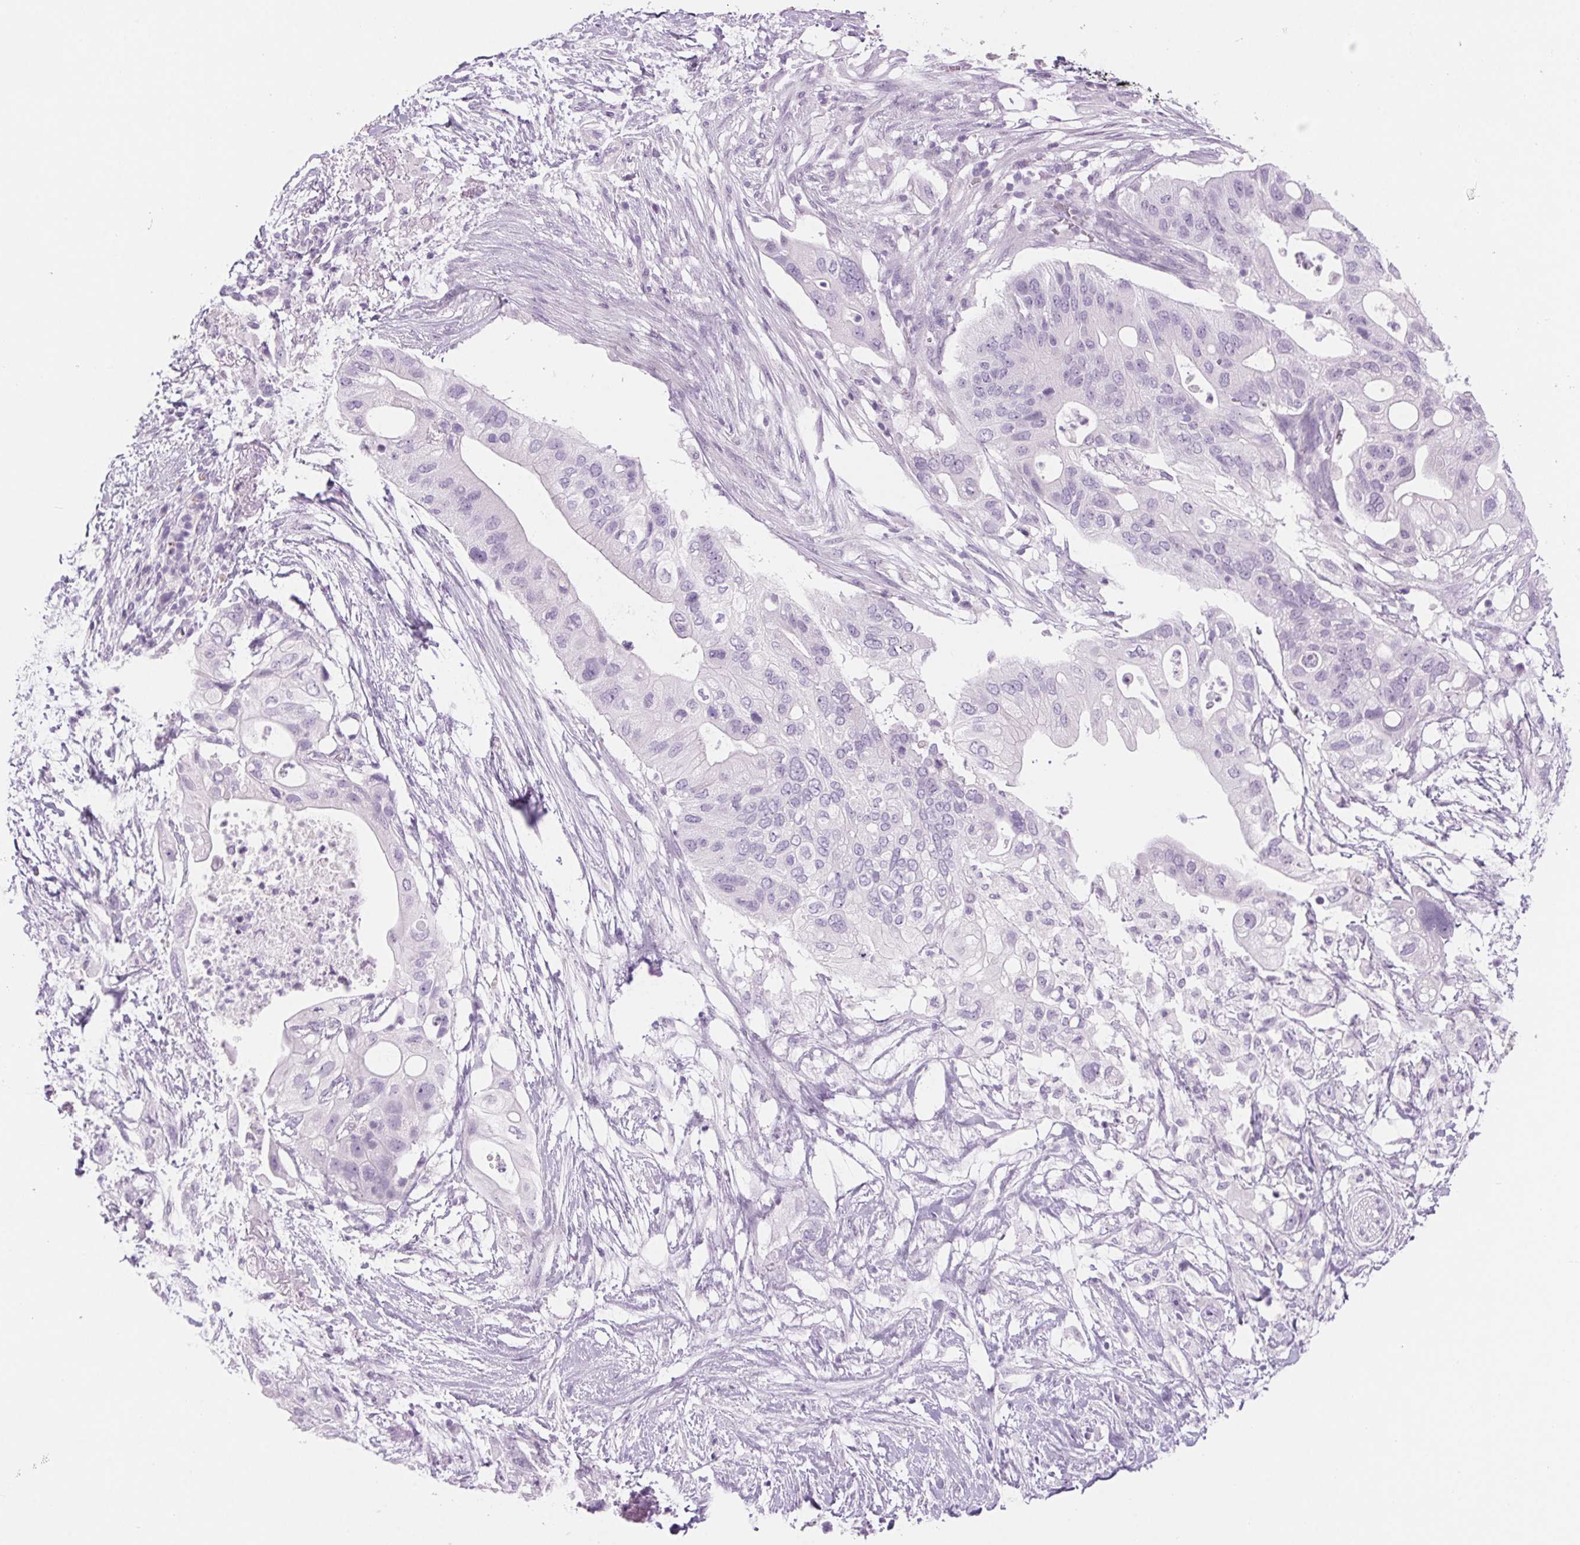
{"staining": {"intensity": "negative", "quantity": "none", "location": "none"}, "tissue": "pancreatic cancer", "cell_type": "Tumor cells", "image_type": "cancer", "snomed": [{"axis": "morphology", "description": "Adenocarcinoma, NOS"}, {"axis": "topography", "description": "Pancreas"}], "caption": "A high-resolution image shows immunohistochemistry (IHC) staining of pancreatic adenocarcinoma, which shows no significant expression in tumor cells. (Stains: DAB IHC with hematoxylin counter stain, Microscopy: brightfield microscopy at high magnification).", "gene": "LRP2", "patient": {"sex": "female", "age": 72}}